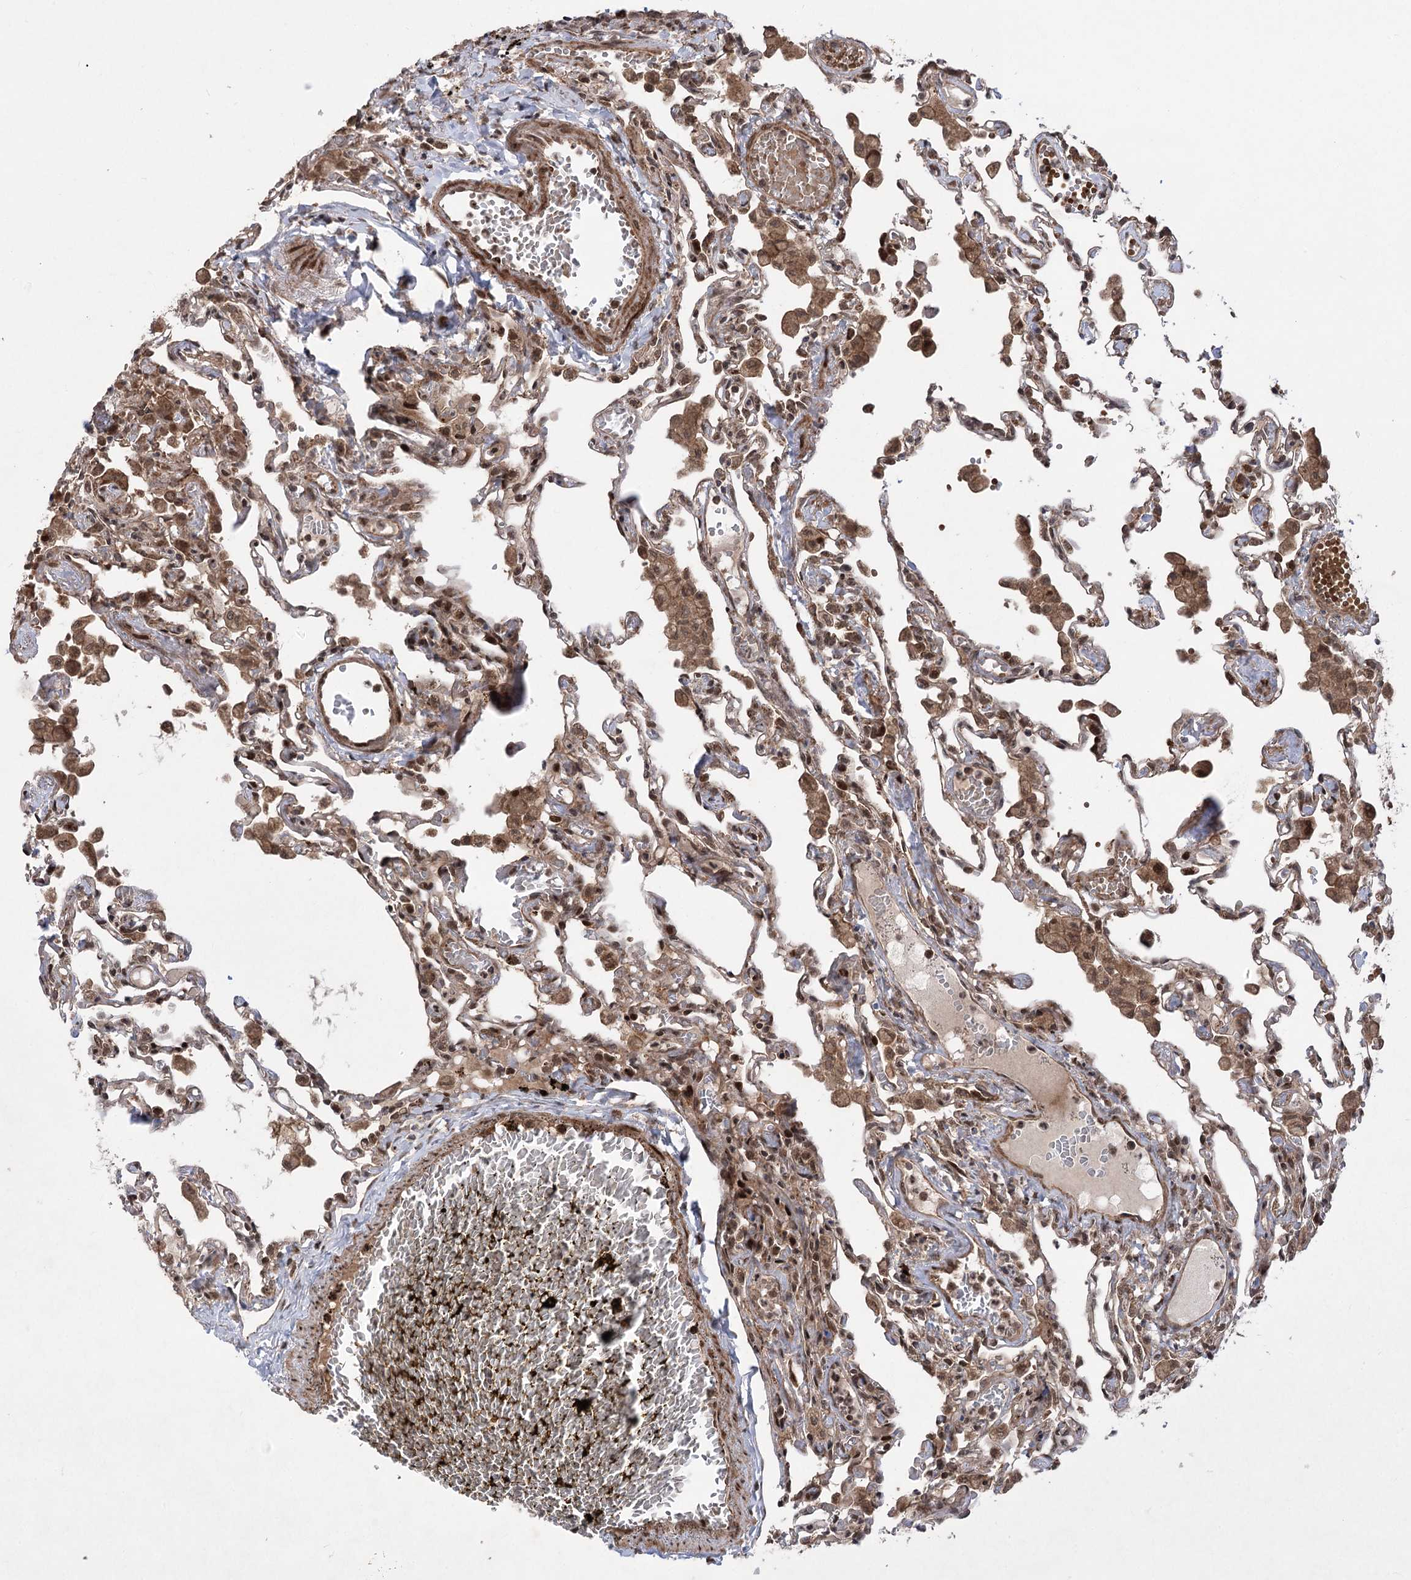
{"staining": {"intensity": "moderate", "quantity": "25%-75%", "location": "nuclear"}, "tissue": "lung", "cell_type": "Alveolar cells", "image_type": "normal", "snomed": [{"axis": "morphology", "description": "Normal tissue, NOS"}, {"axis": "topography", "description": "Bronchus"}, {"axis": "topography", "description": "Lung"}], "caption": "Brown immunohistochemical staining in normal lung exhibits moderate nuclear staining in about 25%-75% of alveolar cells. Immunohistochemistry stains the protein in brown and the nuclei are stained blue.", "gene": "TENM2", "patient": {"sex": "female", "age": 49}}